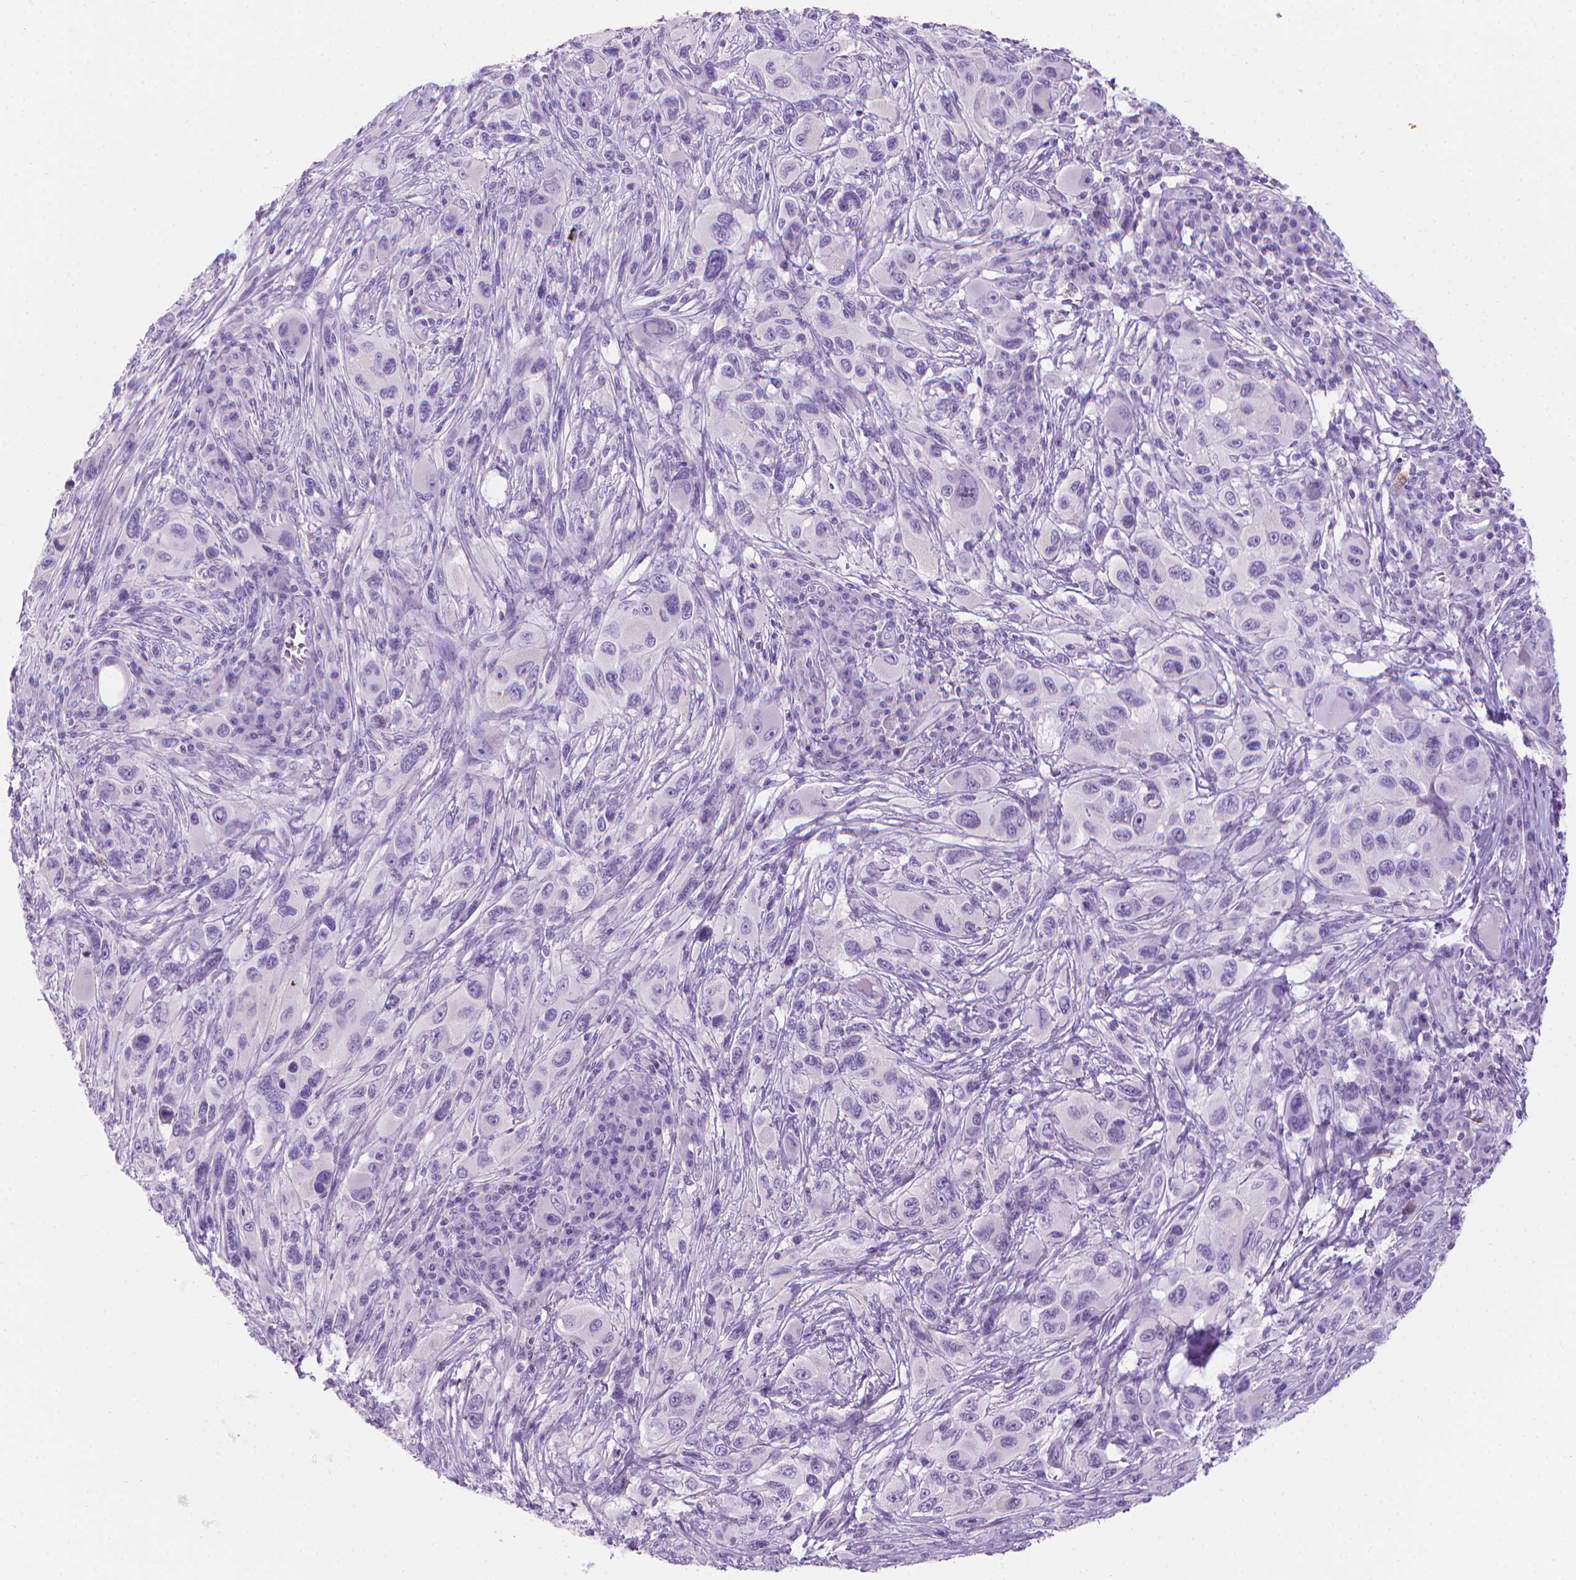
{"staining": {"intensity": "negative", "quantity": "none", "location": "none"}, "tissue": "melanoma", "cell_type": "Tumor cells", "image_type": "cancer", "snomed": [{"axis": "morphology", "description": "Malignant melanoma, NOS"}, {"axis": "topography", "description": "Skin"}], "caption": "A high-resolution image shows immunohistochemistry (IHC) staining of malignant melanoma, which exhibits no significant staining in tumor cells.", "gene": "SPAG6", "patient": {"sex": "male", "age": 53}}